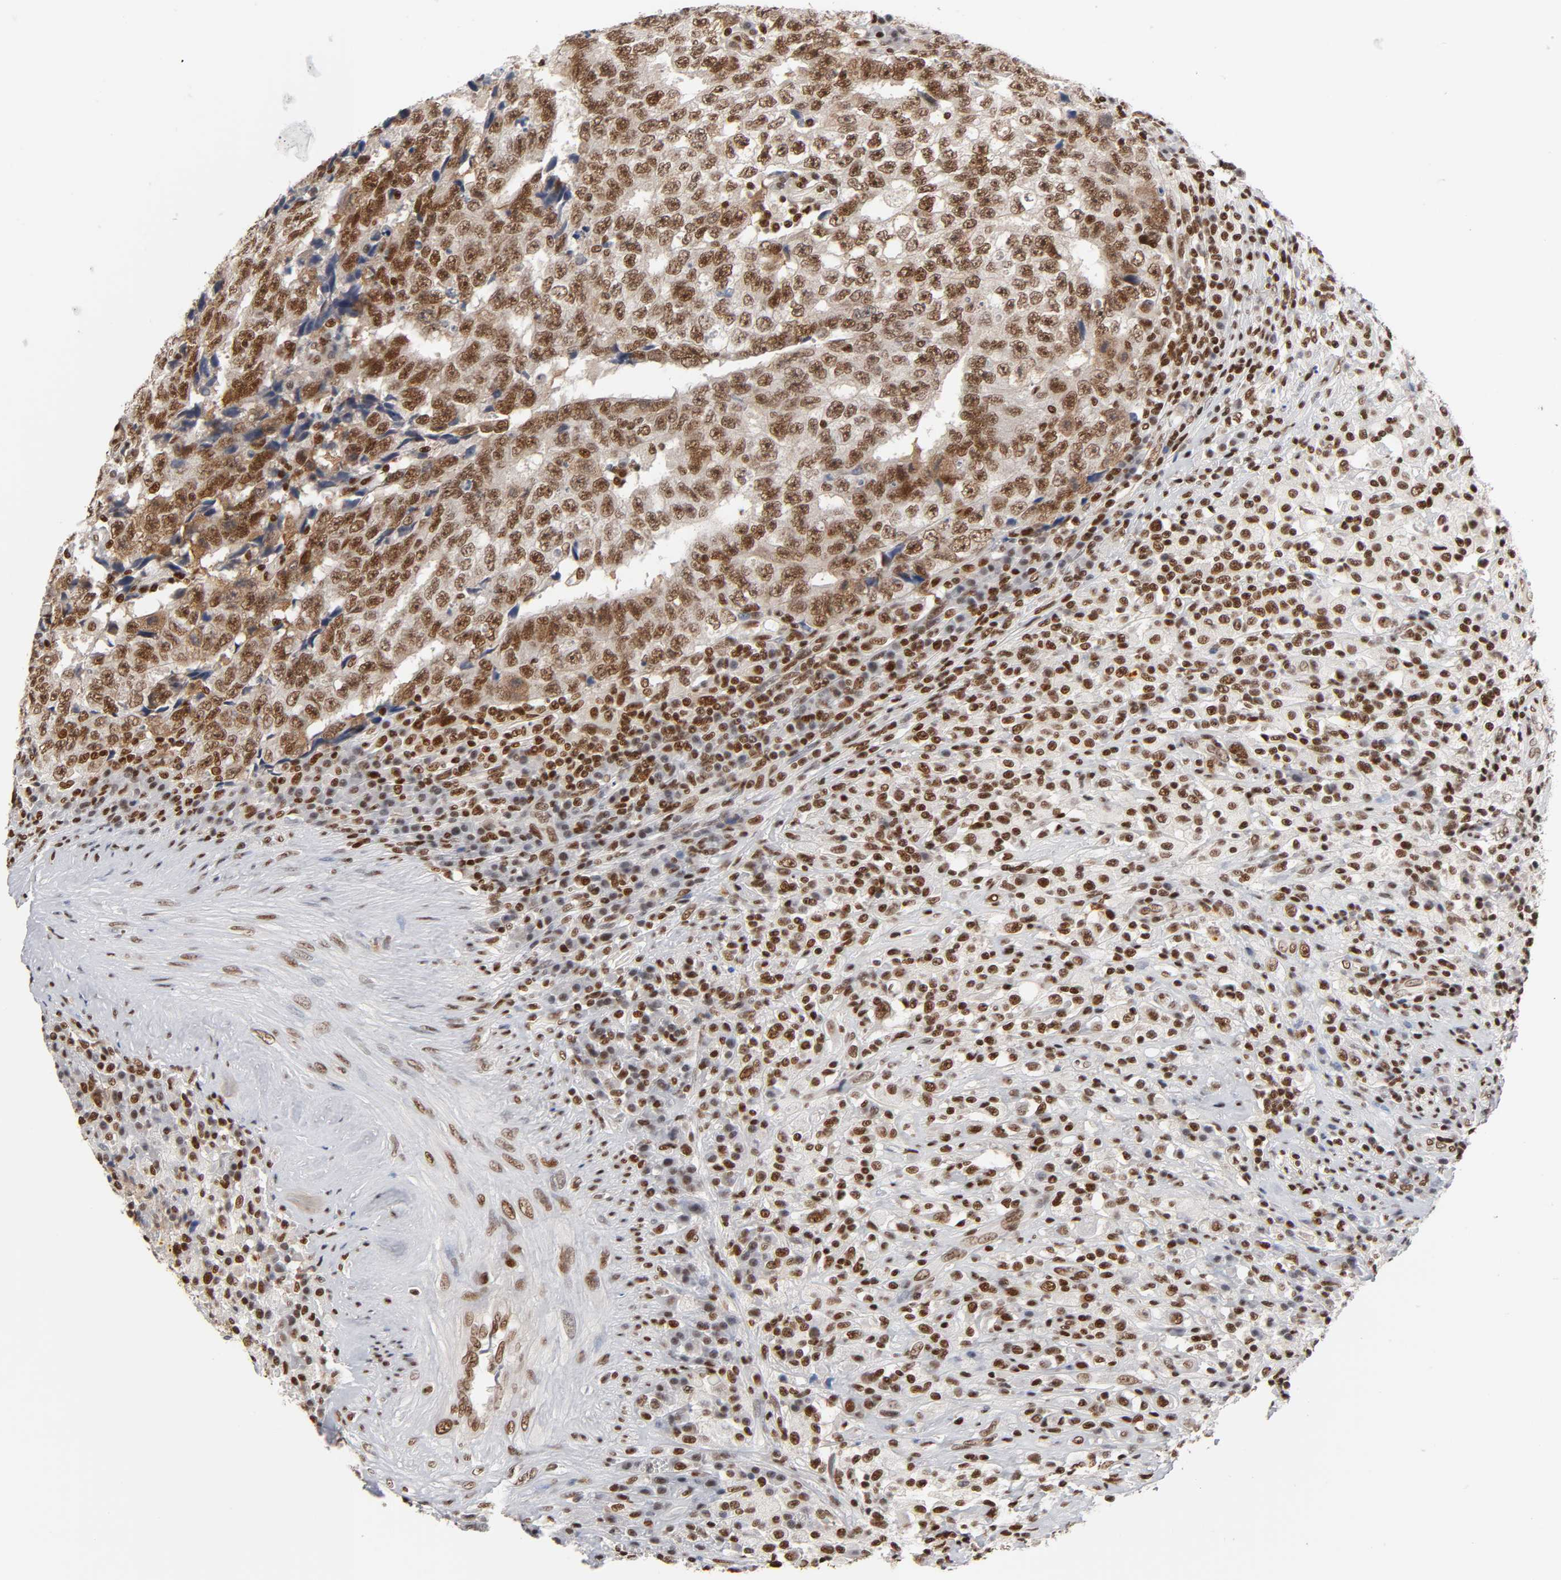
{"staining": {"intensity": "strong", "quantity": ">75%", "location": "nuclear"}, "tissue": "testis cancer", "cell_type": "Tumor cells", "image_type": "cancer", "snomed": [{"axis": "morphology", "description": "Necrosis, NOS"}, {"axis": "morphology", "description": "Carcinoma, Embryonal, NOS"}, {"axis": "topography", "description": "Testis"}], "caption": "A brown stain labels strong nuclear staining of a protein in embryonal carcinoma (testis) tumor cells. The staining was performed using DAB to visualize the protein expression in brown, while the nuclei were stained in blue with hematoxylin (Magnification: 20x).", "gene": "ILKAP", "patient": {"sex": "male", "age": 19}}